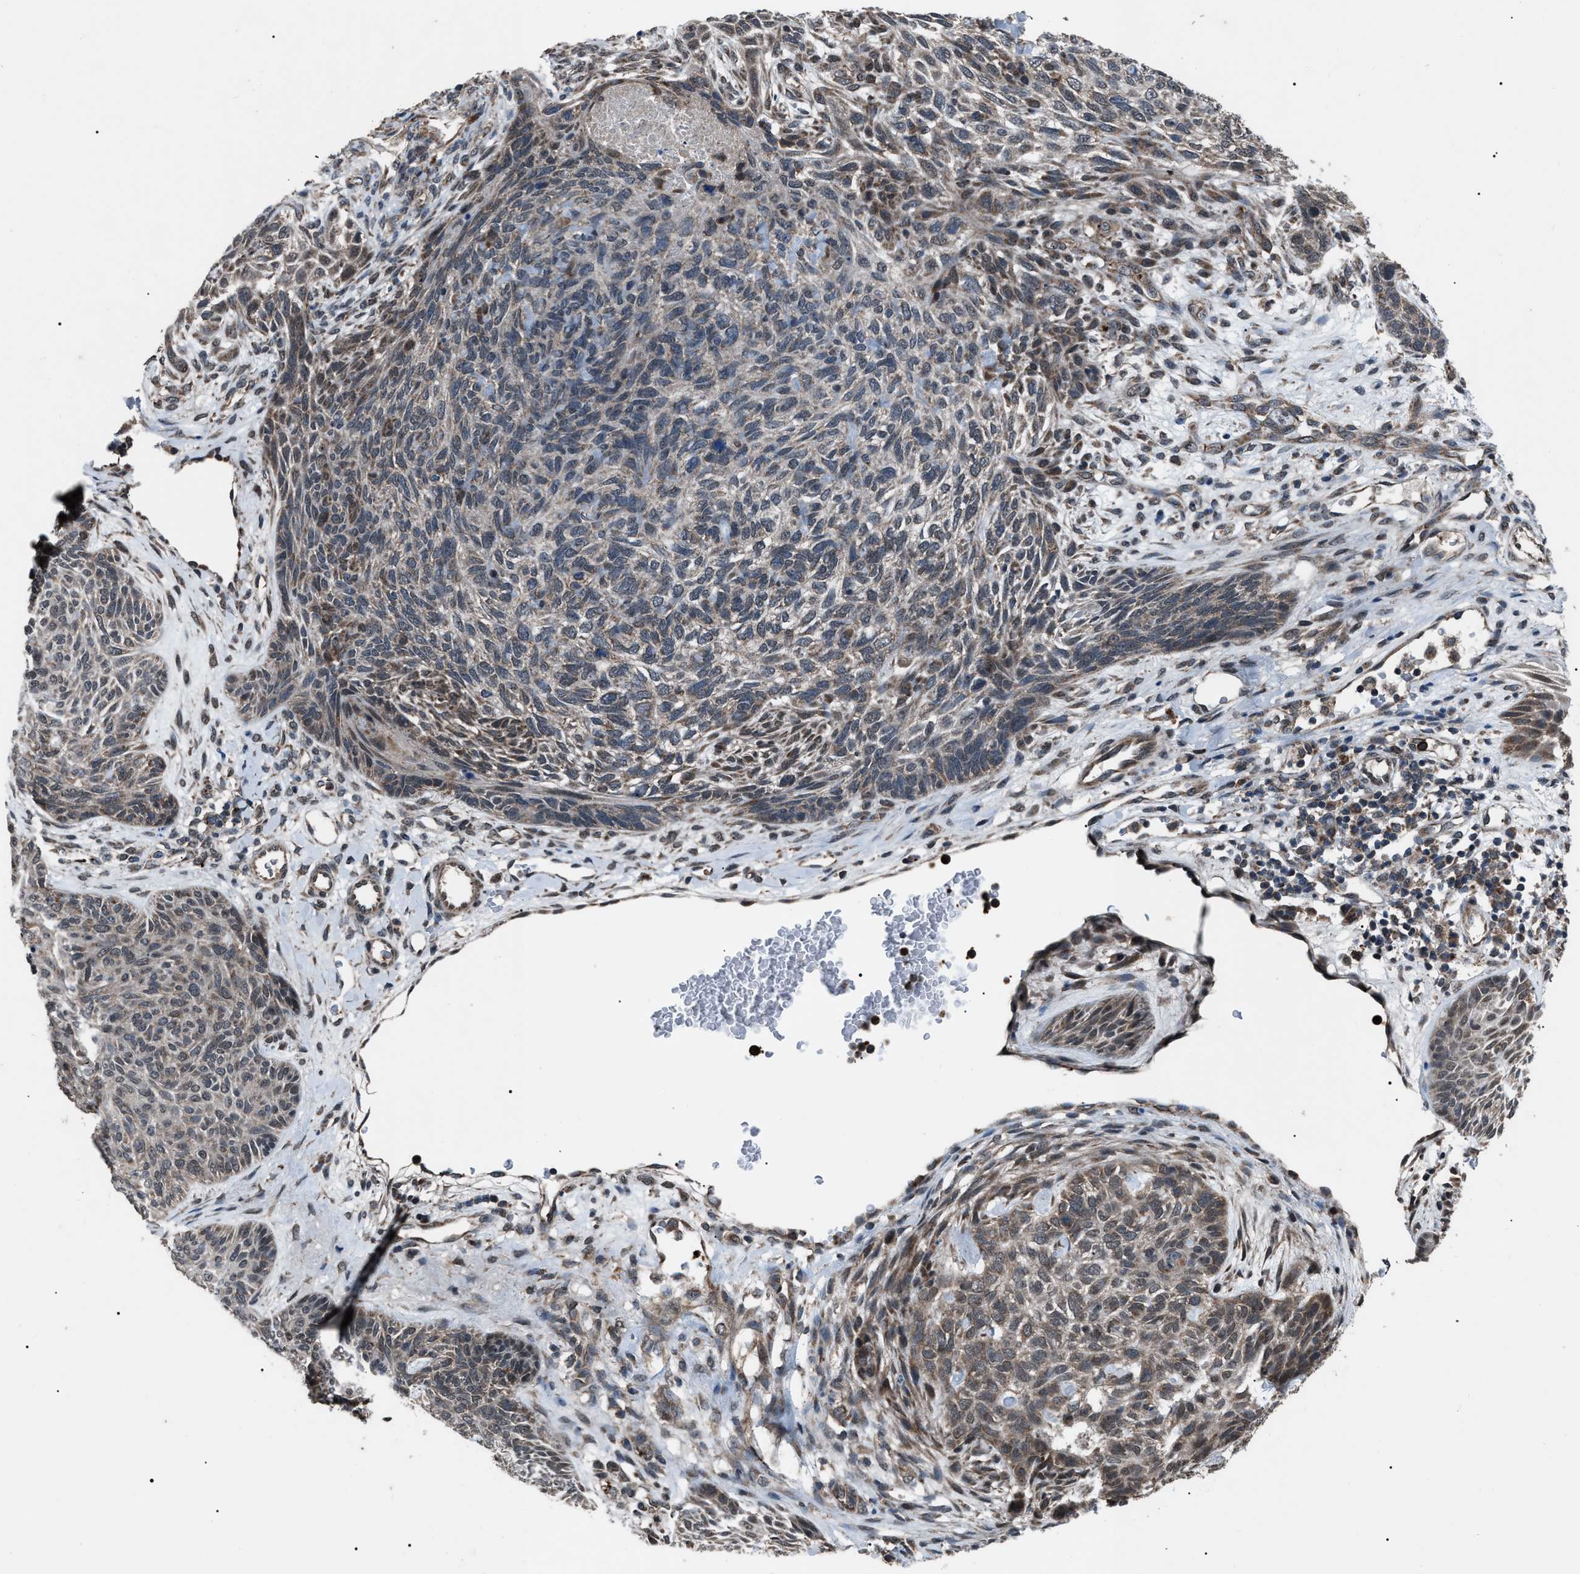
{"staining": {"intensity": "moderate", "quantity": "25%-75%", "location": "cytoplasmic/membranous"}, "tissue": "skin cancer", "cell_type": "Tumor cells", "image_type": "cancer", "snomed": [{"axis": "morphology", "description": "Basal cell carcinoma"}, {"axis": "topography", "description": "Skin"}], "caption": "DAB (3,3'-diaminobenzidine) immunohistochemical staining of basal cell carcinoma (skin) shows moderate cytoplasmic/membranous protein staining in about 25%-75% of tumor cells. (DAB IHC, brown staining for protein, blue staining for nuclei).", "gene": "ZFAND2A", "patient": {"sex": "male", "age": 55}}